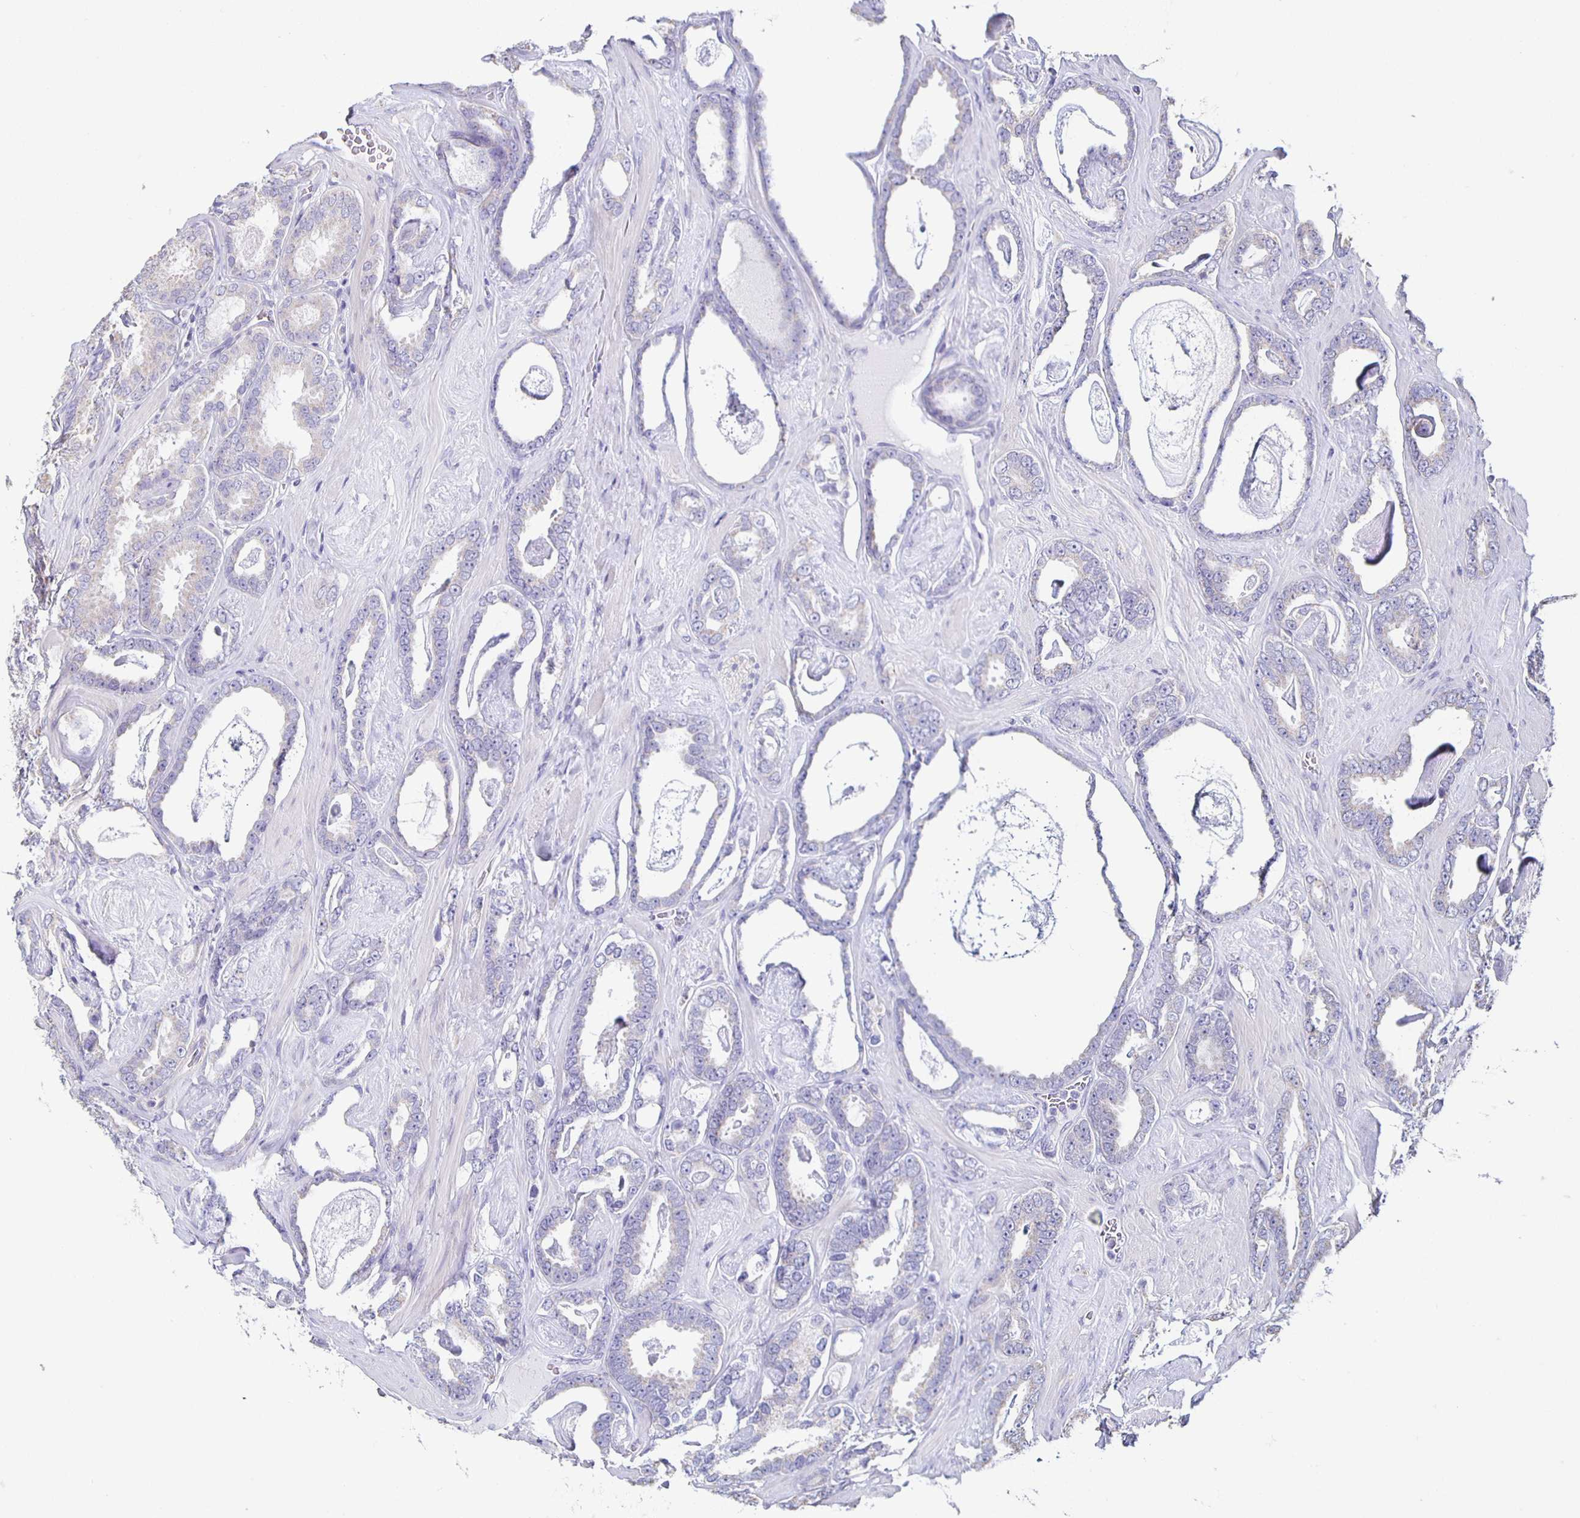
{"staining": {"intensity": "negative", "quantity": "none", "location": "none"}, "tissue": "prostate cancer", "cell_type": "Tumor cells", "image_type": "cancer", "snomed": [{"axis": "morphology", "description": "Adenocarcinoma, High grade"}, {"axis": "topography", "description": "Prostate"}], "caption": "A photomicrograph of prostate cancer stained for a protein exhibits no brown staining in tumor cells.", "gene": "TPPP", "patient": {"sex": "male", "age": 63}}